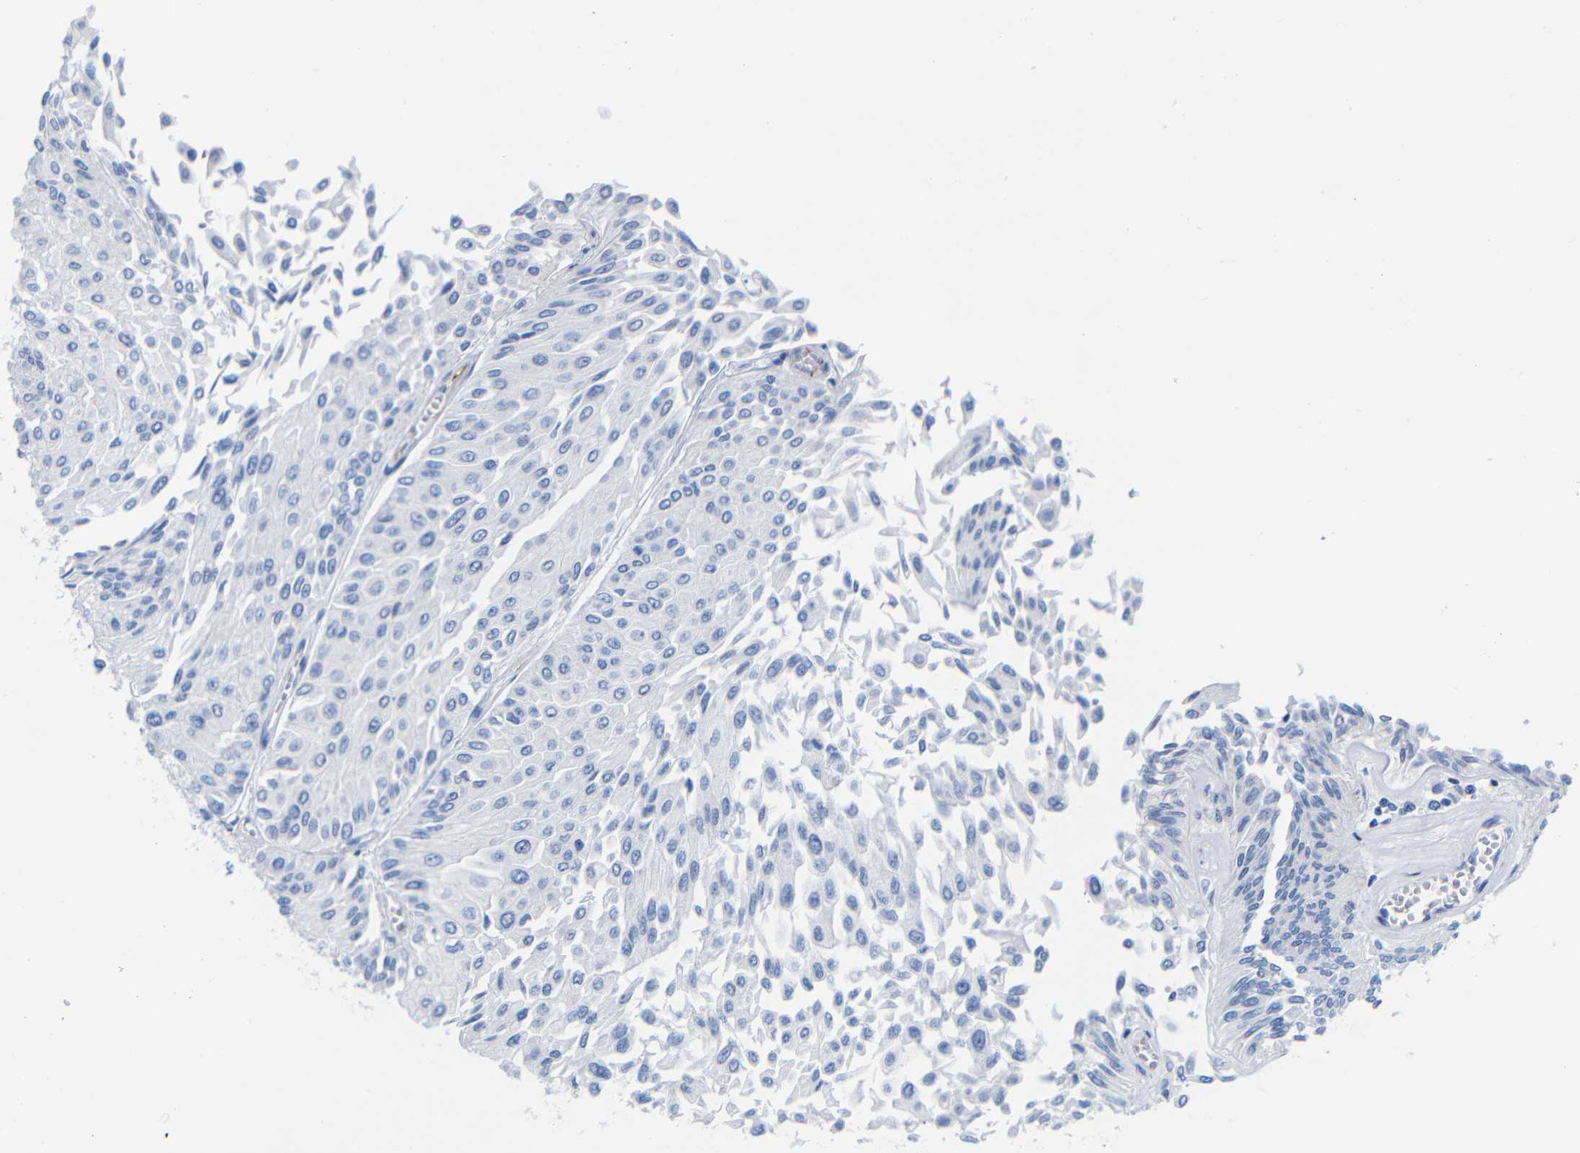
{"staining": {"intensity": "negative", "quantity": "none", "location": "none"}, "tissue": "urothelial cancer", "cell_type": "Tumor cells", "image_type": "cancer", "snomed": [{"axis": "morphology", "description": "Urothelial carcinoma, Low grade"}, {"axis": "topography", "description": "Urinary bladder"}], "caption": "Immunohistochemical staining of urothelial cancer demonstrates no significant staining in tumor cells.", "gene": "CGNL1", "patient": {"sex": "male", "age": 67}}